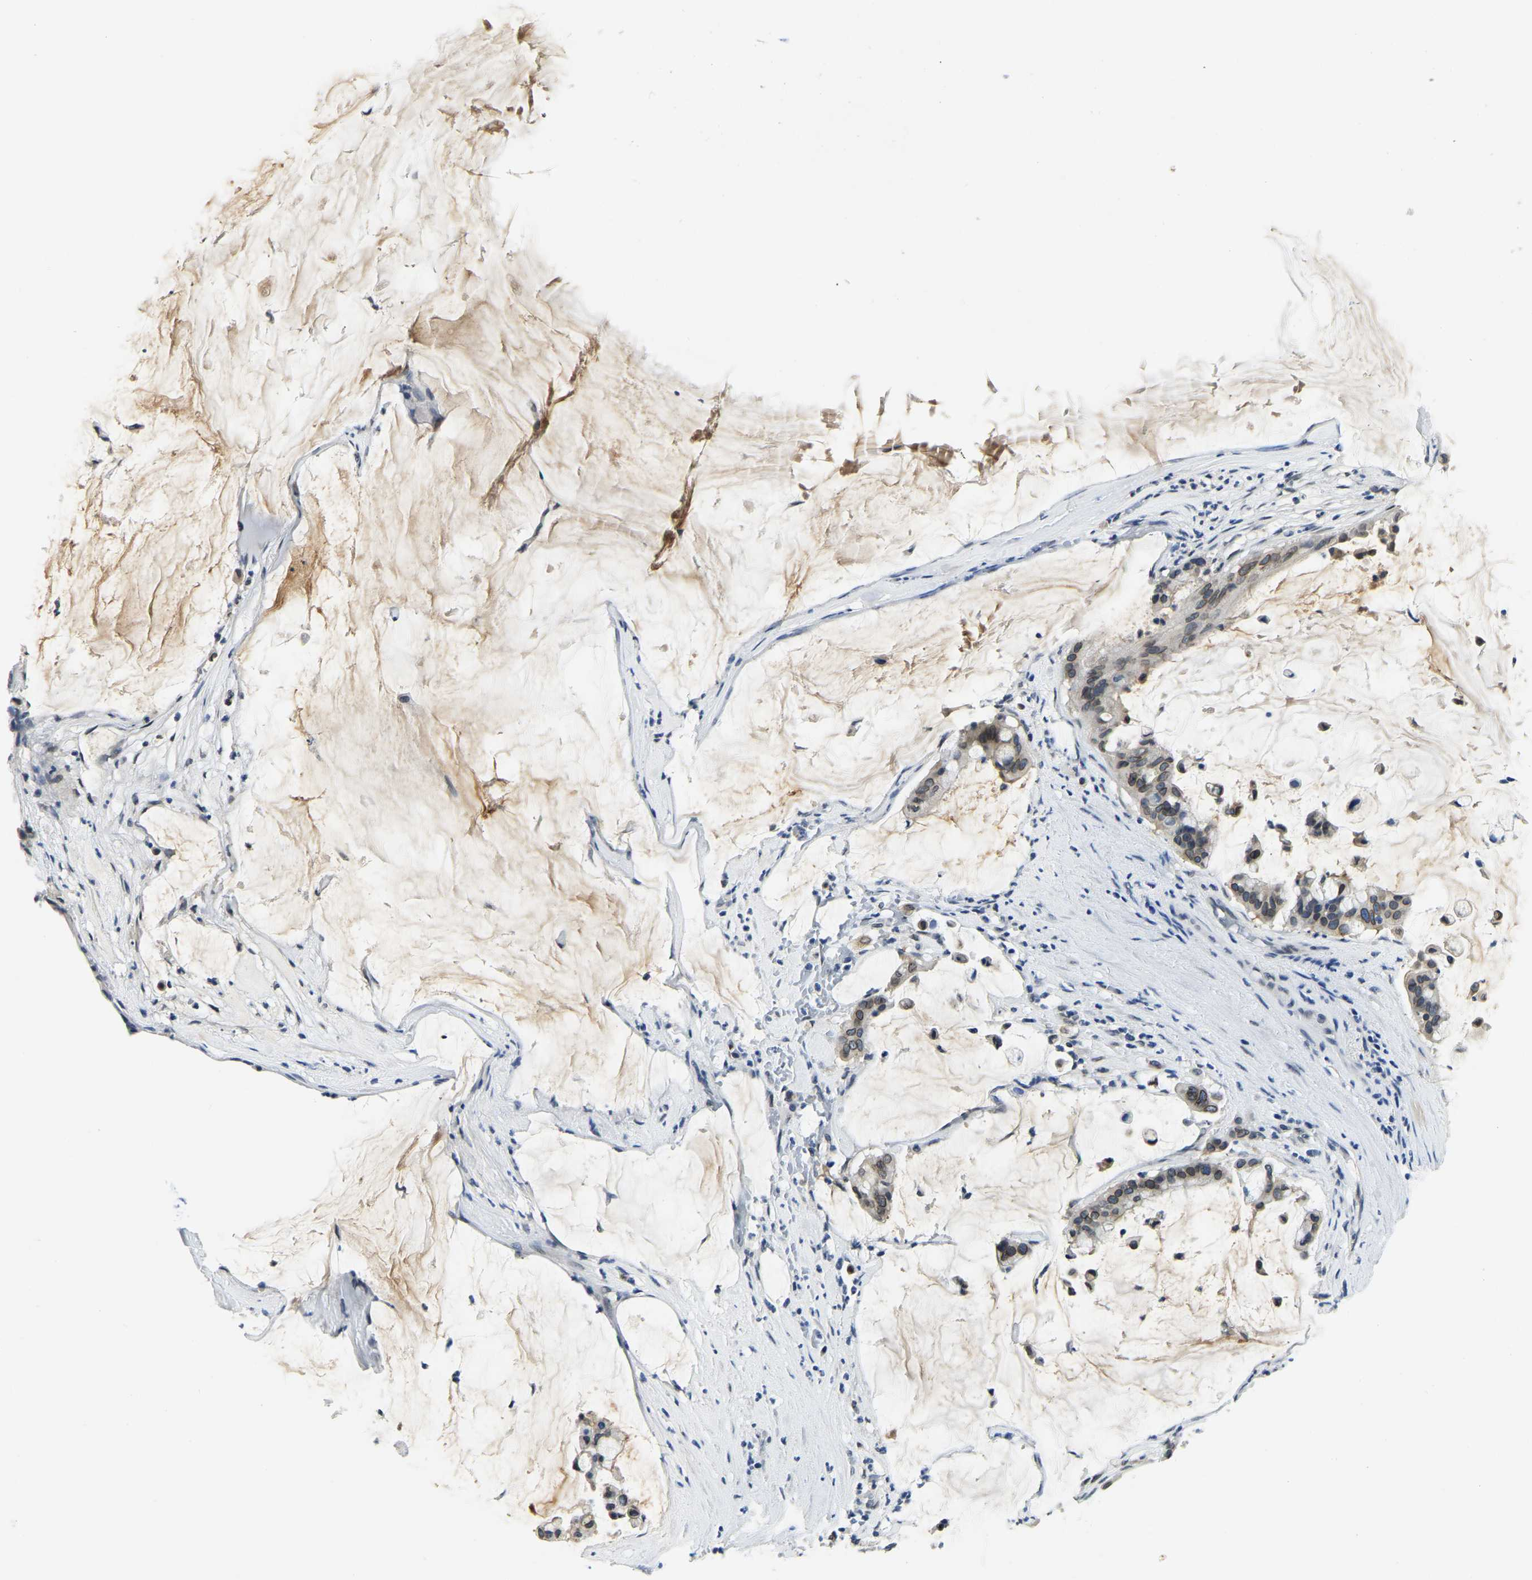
{"staining": {"intensity": "weak", "quantity": ">75%", "location": "cytoplasmic/membranous,nuclear"}, "tissue": "pancreatic cancer", "cell_type": "Tumor cells", "image_type": "cancer", "snomed": [{"axis": "morphology", "description": "Adenocarcinoma, NOS"}, {"axis": "topography", "description": "Pancreas"}], "caption": "Human pancreatic cancer stained for a protein (brown) reveals weak cytoplasmic/membranous and nuclear positive positivity in approximately >75% of tumor cells.", "gene": "RANBP2", "patient": {"sex": "male", "age": 41}}